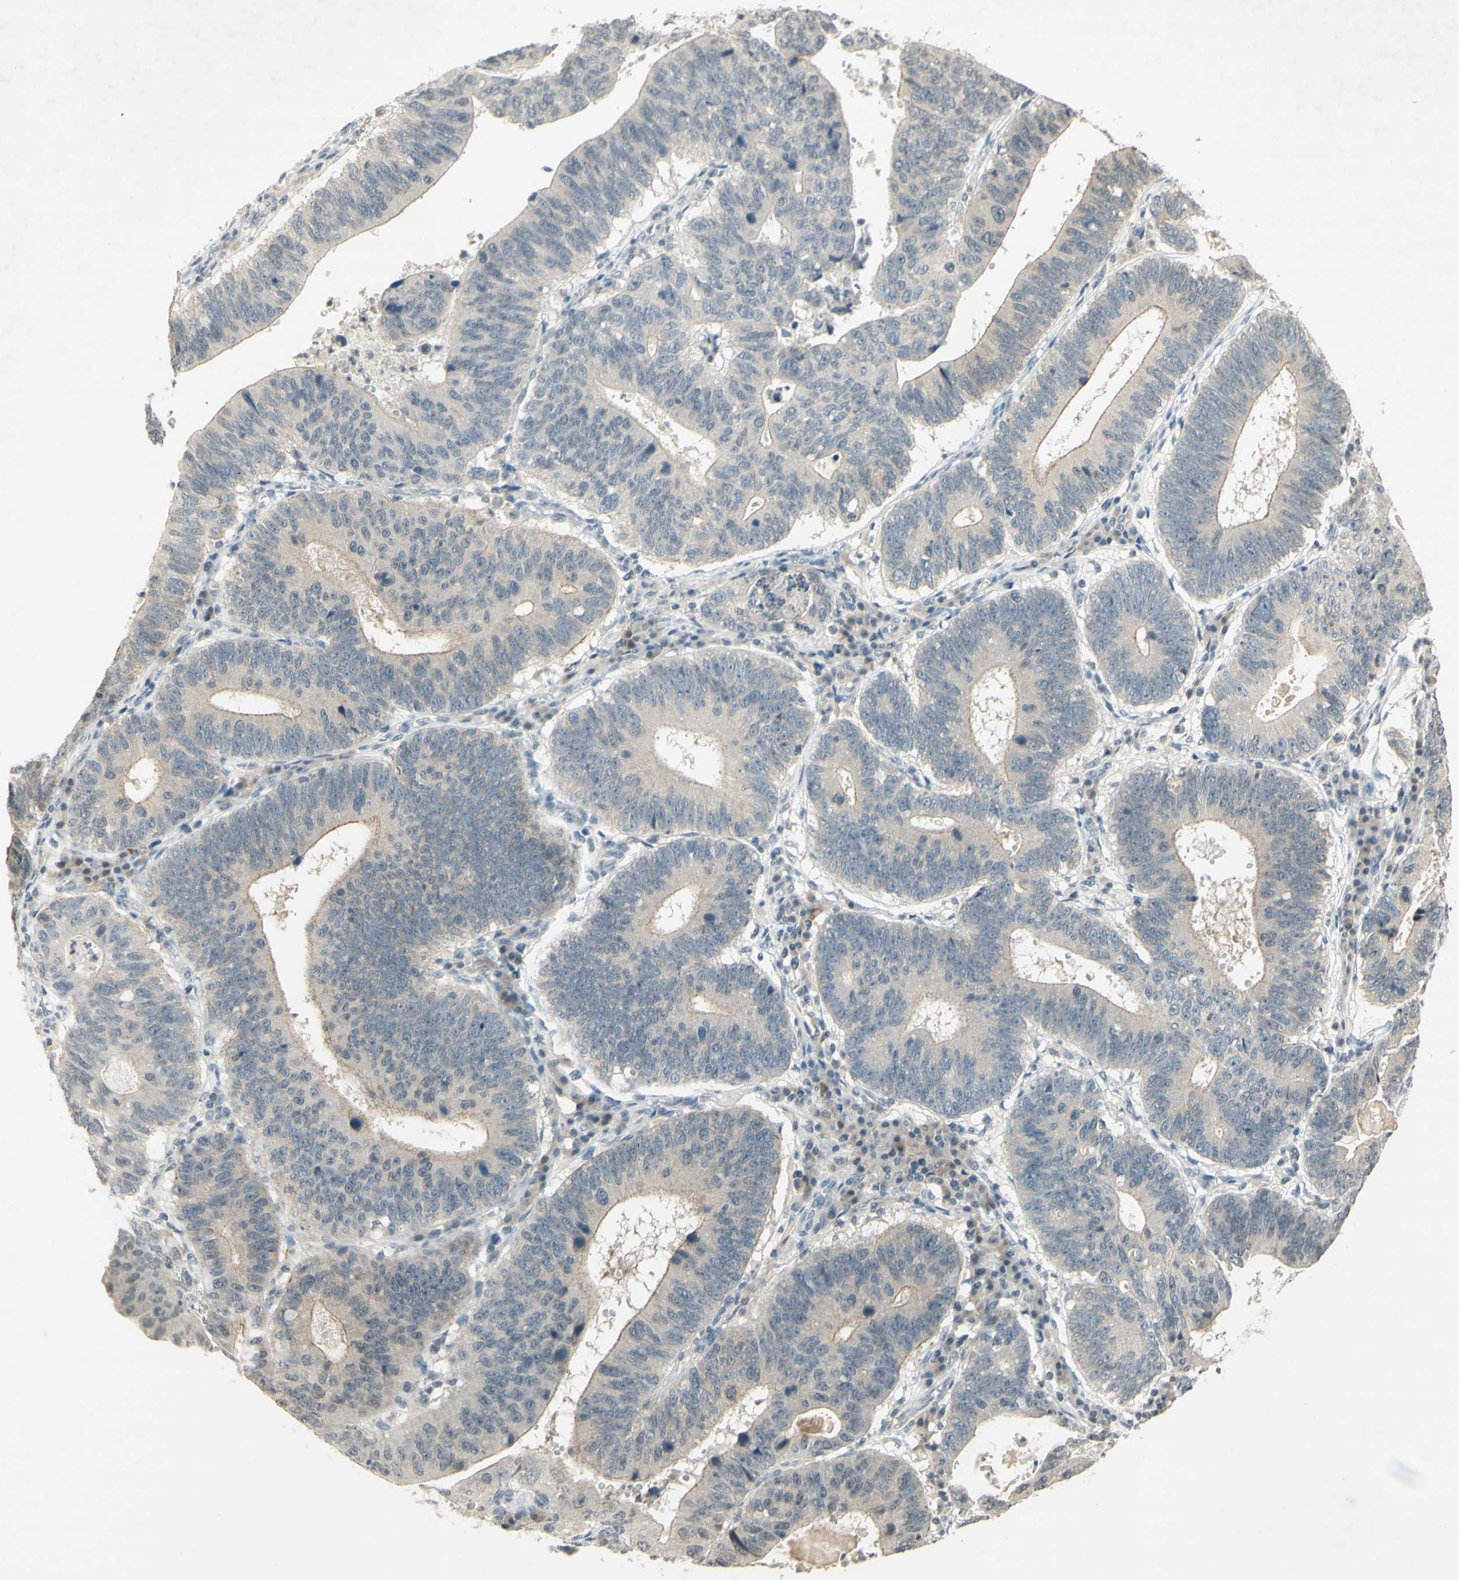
{"staining": {"intensity": "negative", "quantity": "none", "location": "none"}, "tissue": "stomach cancer", "cell_type": "Tumor cells", "image_type": "cancer", "snomed": [{"axis": "morphology", "description": "Adenocarcinoma, NOS"}, {"axis": "topography", "description": "Stomach"}], "caption": "This is an immunohistochemistry (IHC) micrograph of adenocarcinoma (stomach). There is no positivity in tumor cells.", "gene": "GLI1", "patient": {"sex": "male", "age": 59}}